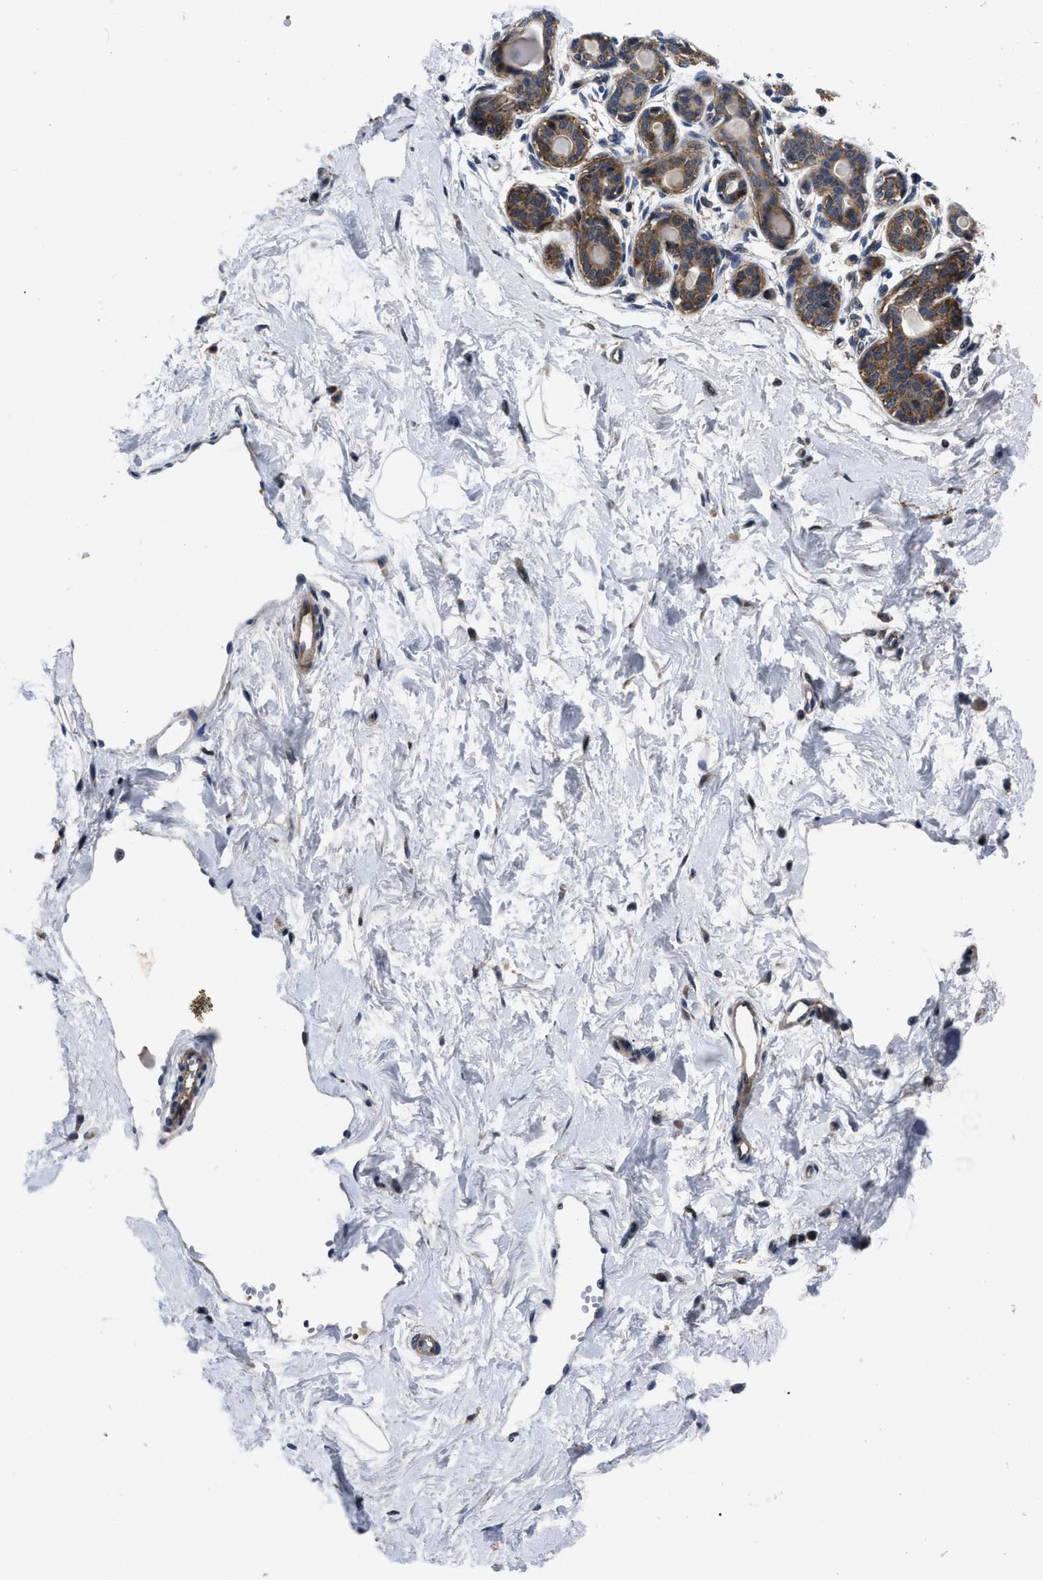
{"staining": {"intensity": "moderate", "quantity": ">75%", "location": "nuclear"}, "tissue": "breast", "cell_type": "Adipocytes", "image_type": "normal", "snomed": [{"axis": "morphology", "description": "Normal tissue, NOS"}, {"axis": "topography", "description": "Breast"}], "caption": "Breast stained with DAB immunohistochemistry shows medium levels of moderate nuclear positivity in about >75% of adipocytes. The protein of interest is shown in brown color, while the nuclei are stained blue.", "gene": "PPWD1", "patient": {"sex": "female", "age": 45}}